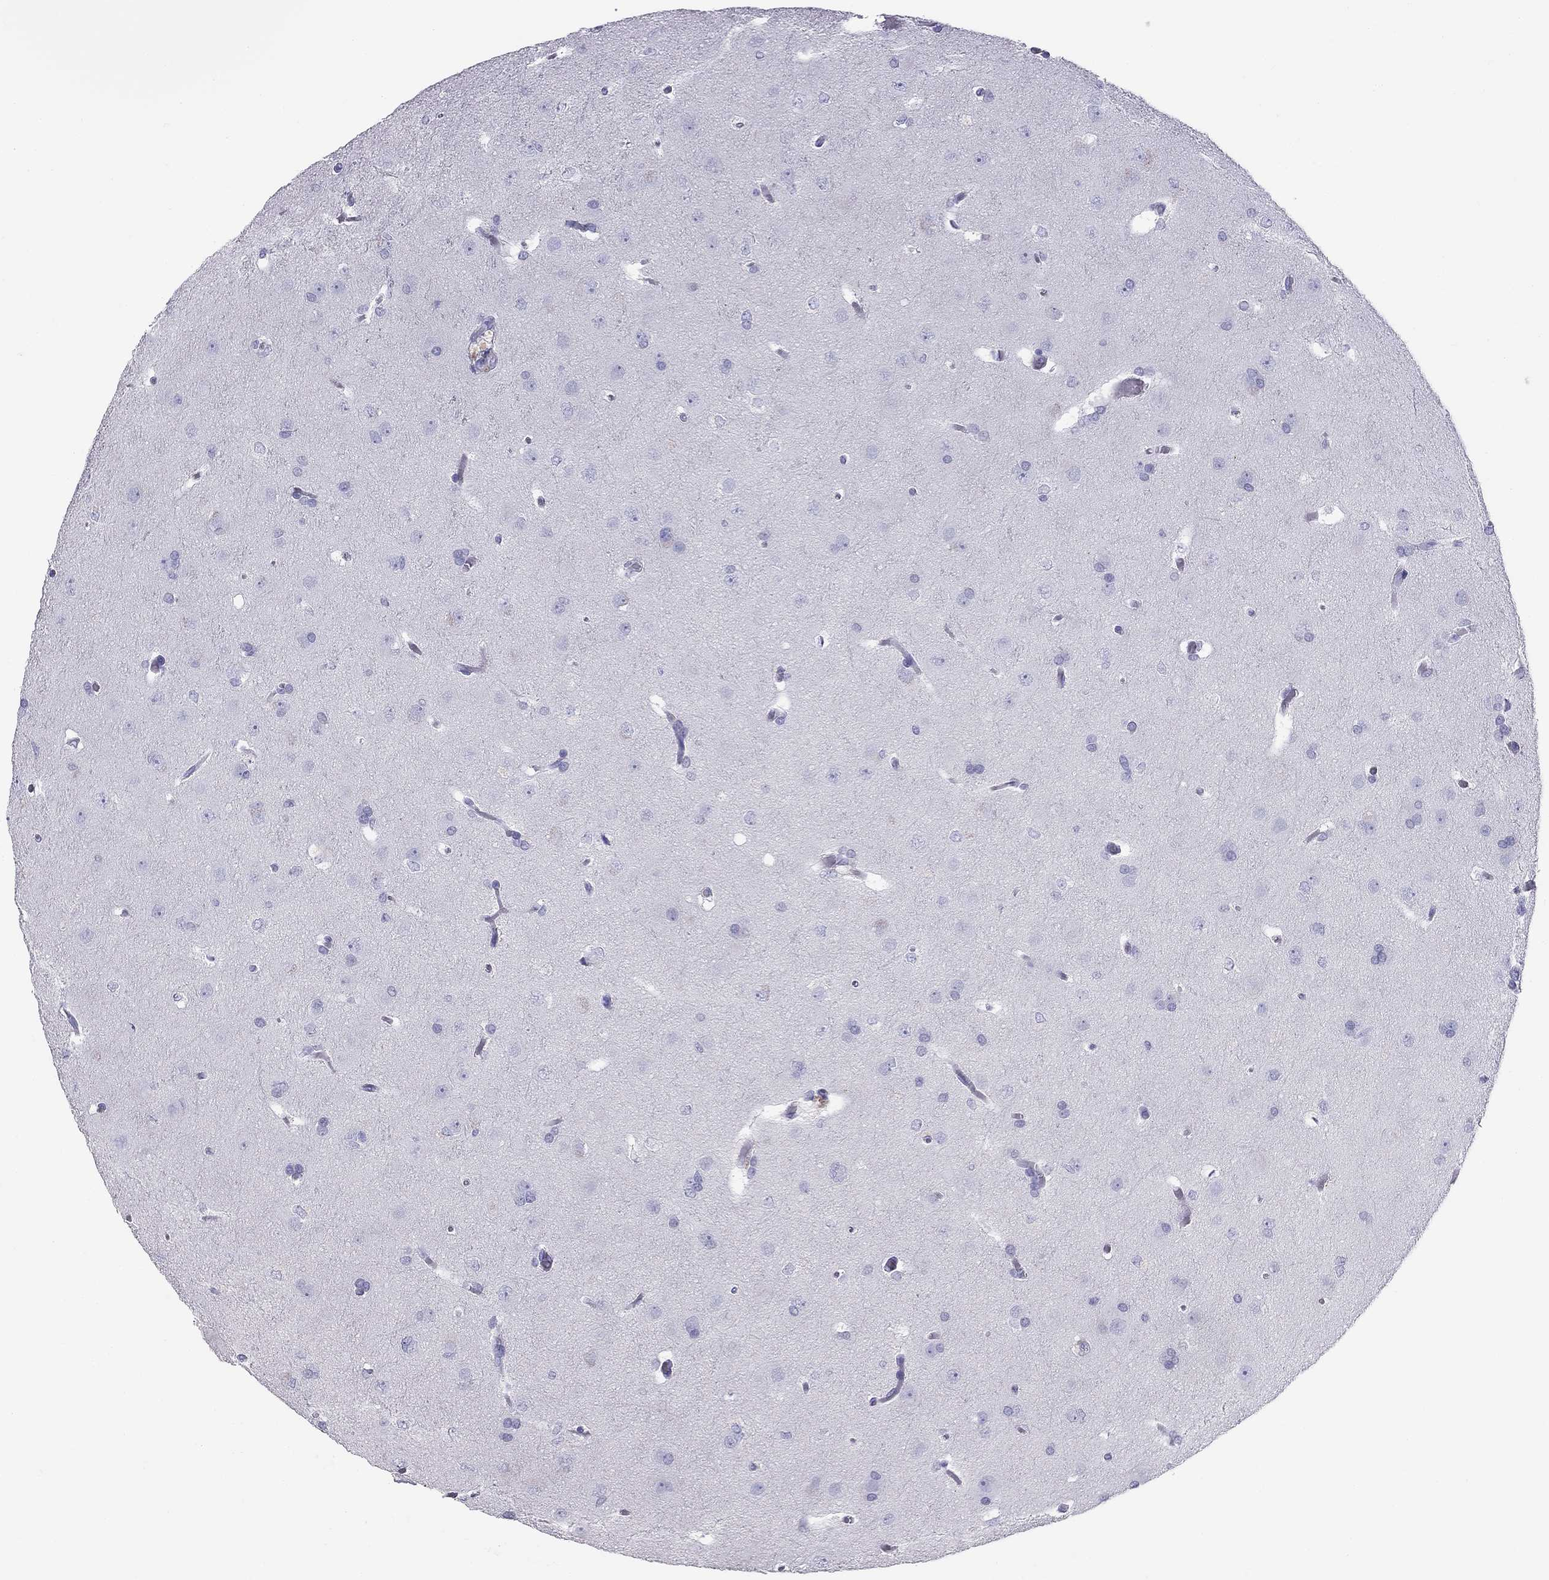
{"staining": {"intensity": "negative", "quantity": "none", "location": "none"}, "tissue": "glioma", "cell_type": "Tumor cells", "image_type": "cancer", "snomed": [{"axis": "morphology", "description": "Glioma, malignant, Low grade"}, {"axis": "topography", "description": "Brain"}], "caption": "This is an immunohistochemistry image of human glioma. There is no positivity in tumor cells.", "gene": "TRPM3", "patient": {"sex": "female", "age": 32}}